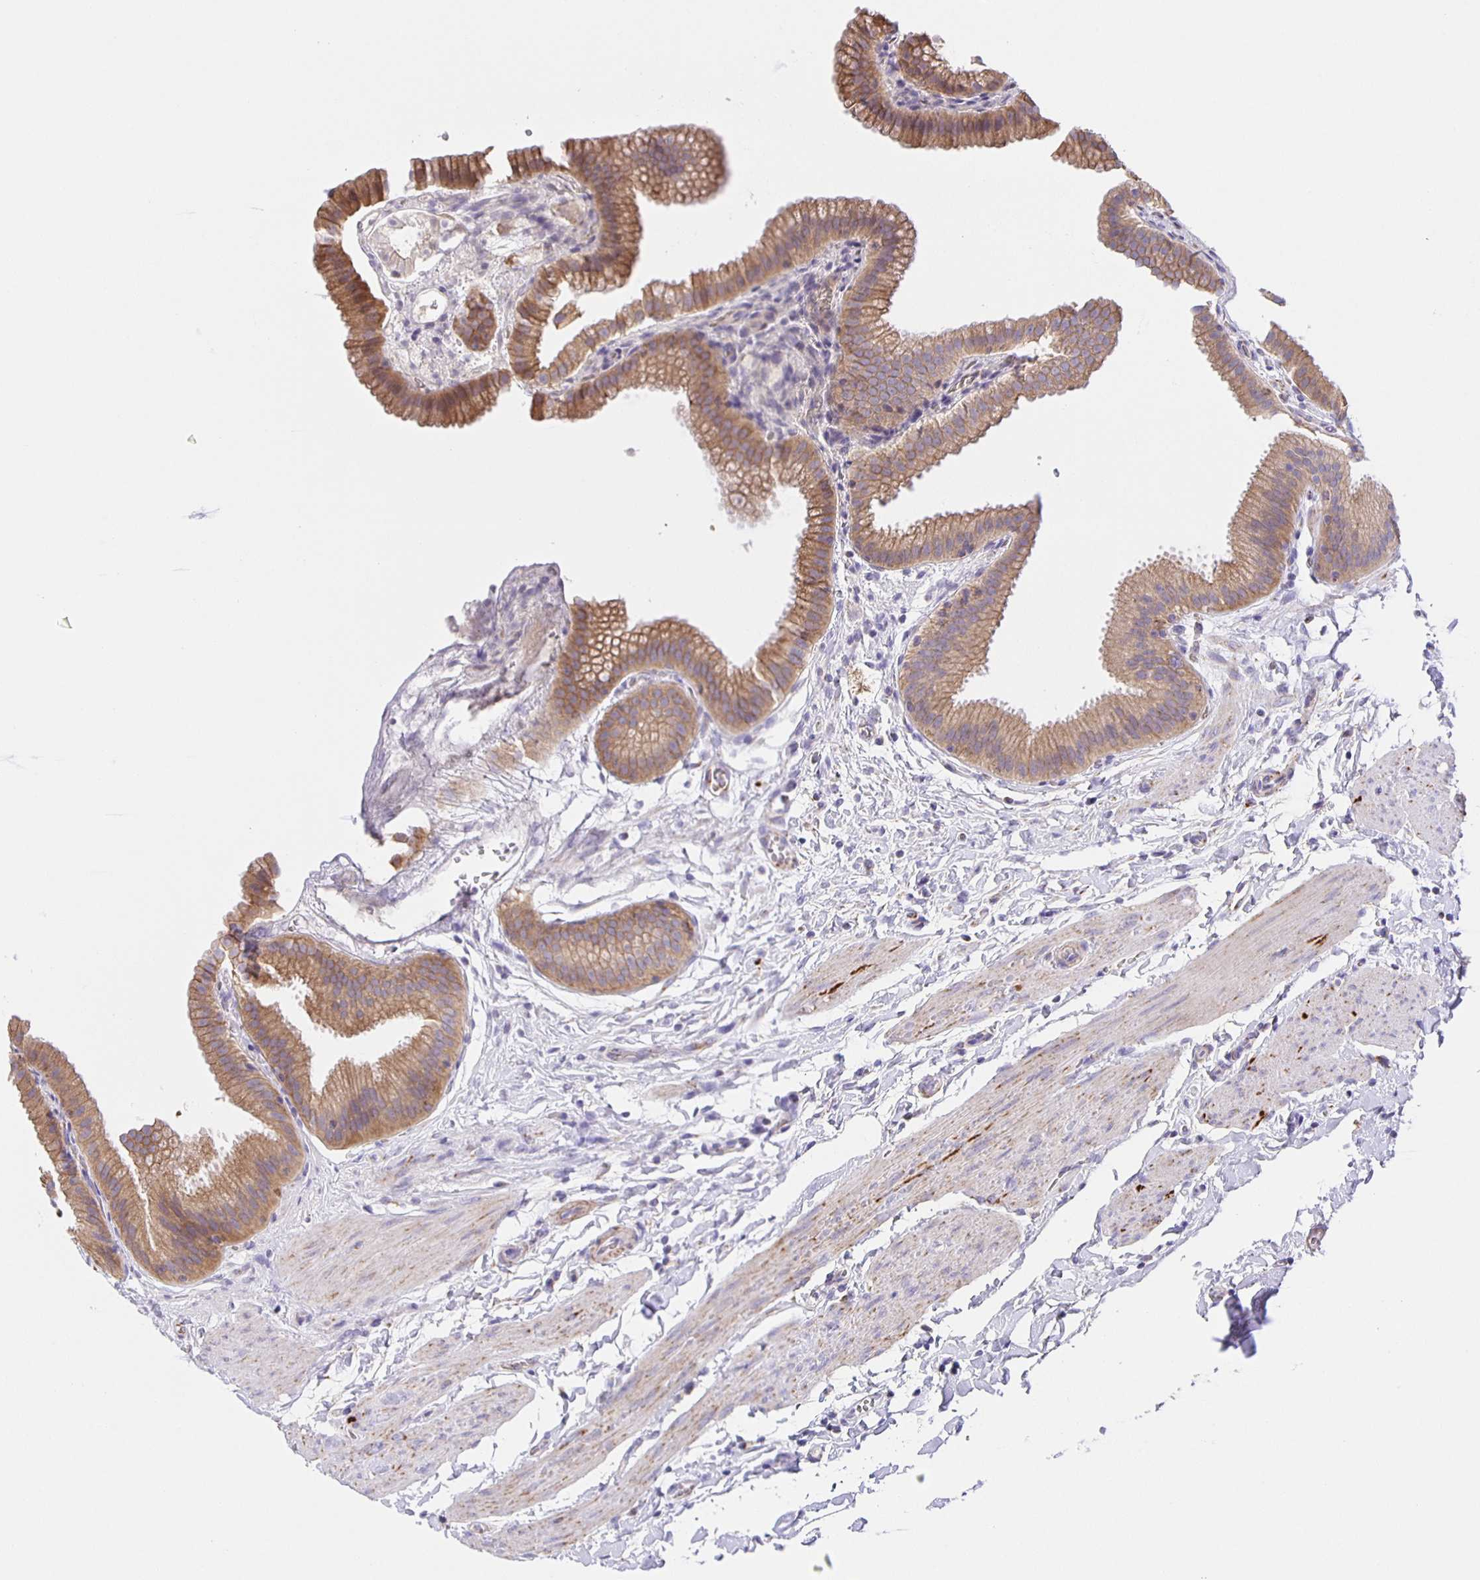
{"staining": {"intensity": "moderate", "quantity": ">75%", "location": "cytoplasmic/membranous"}, "tissue": "gallbladder", "cell_type": "Glandular cells", "image_type": "normal", "snomed": [{"axis": "morphology", "description": "Normal tissue, NOS"}, {"axis": "topography", "description": "Gallbladder"}], "caption": "Immunohistochemical staining of benign human gallbladder displays moderate cytoplasmic/membranous protein expression in approximately >75% of glandular cells. Ihc stains the protein of interest in brown and the nuclei are stained blue.", "gene": "JMJD4", "patient": {"sex": "female", "age": 63}}